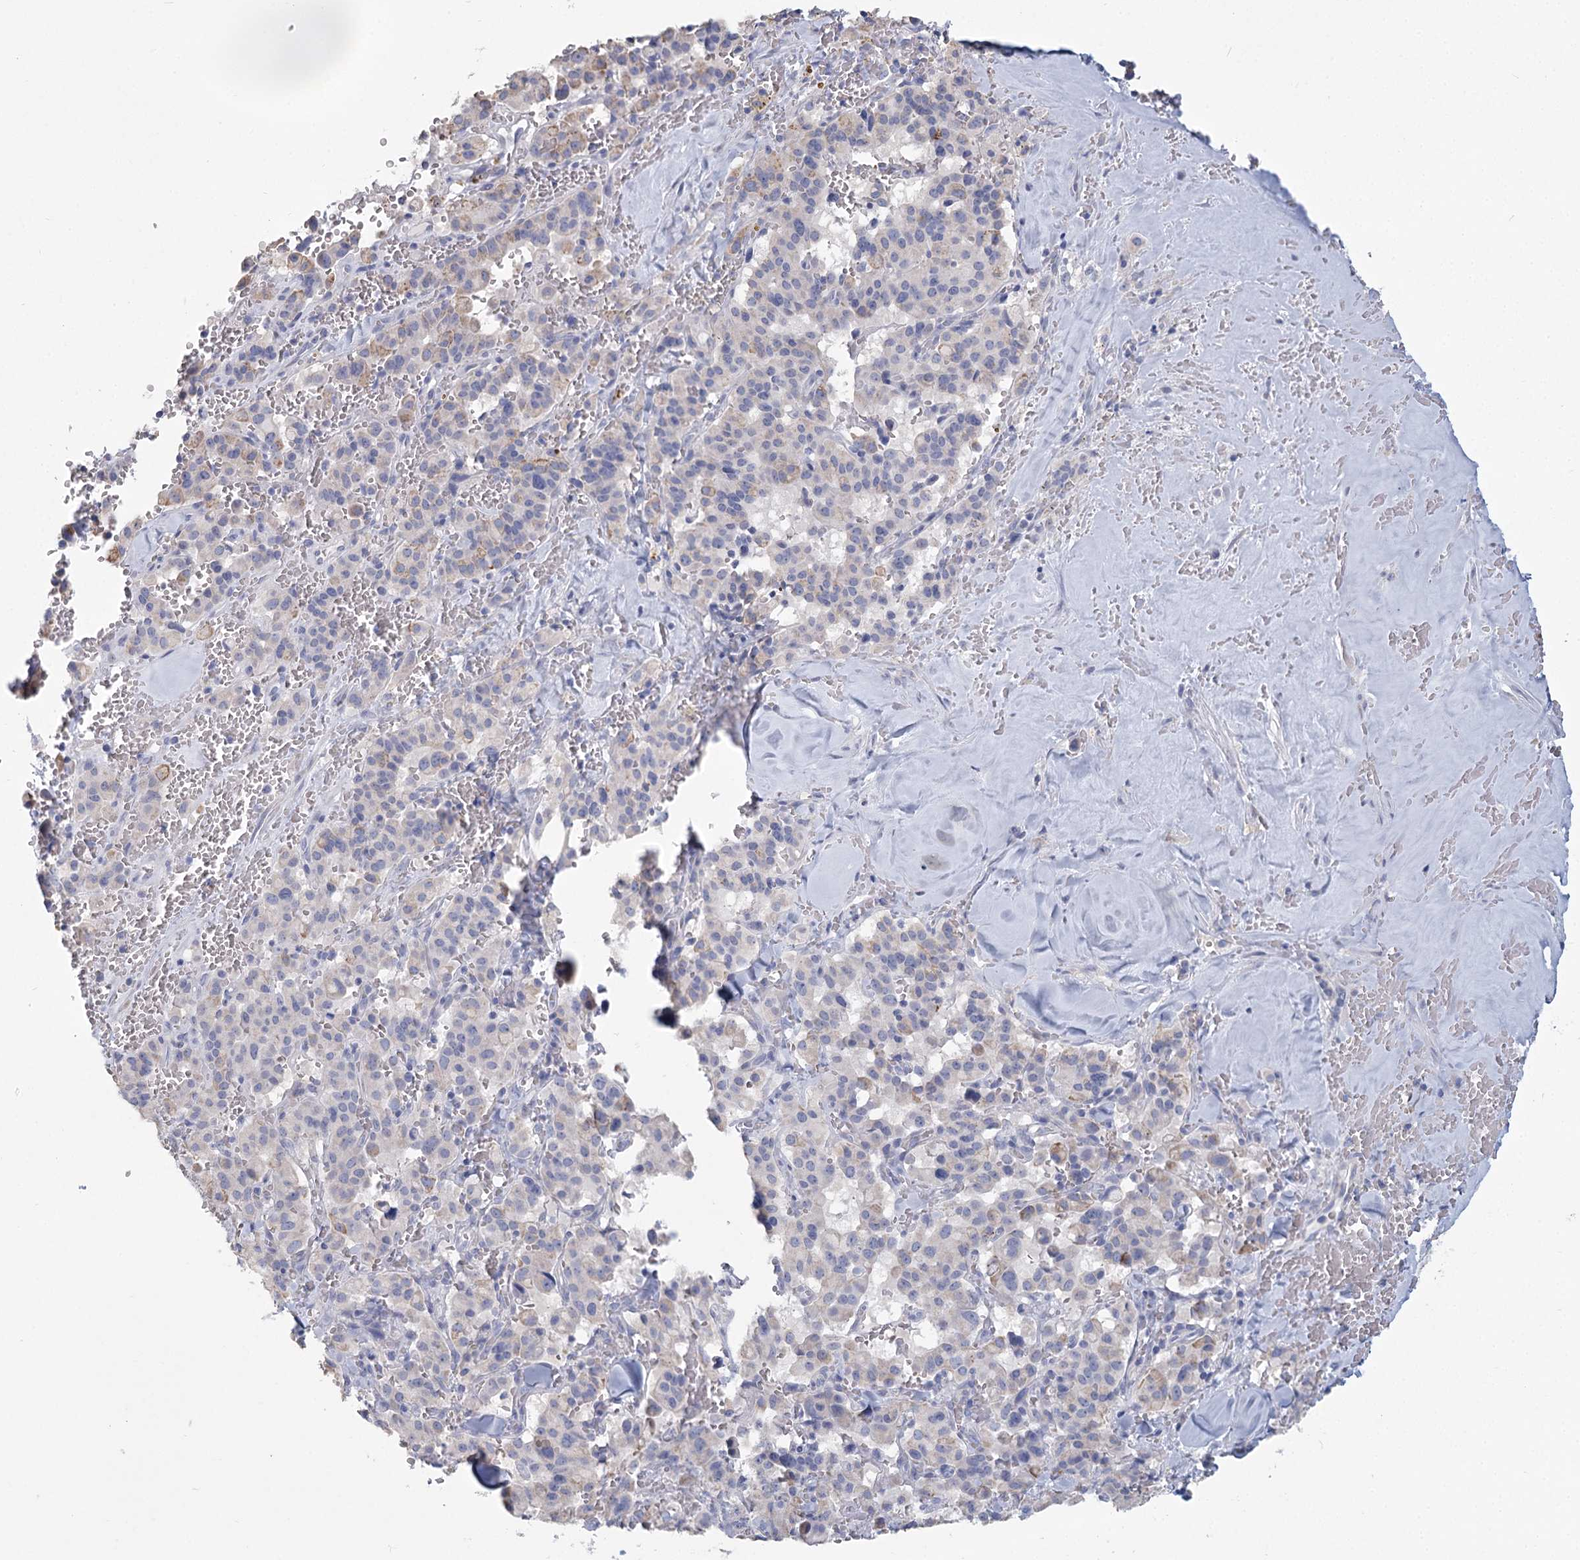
{"staining": {"intensity": "negative", "quantity": "none", "location": "none"}, "tissue": "pancreatic cancer", "cell_type": "Tumor cells", "image_type": "cancer", "snomed": [{"axis": "morphology", "description": "Adenocarcinoma, NOS"}, {"axis": "topography", "description": "Pancreas"}], "caption": "This is an immunohistochemistry histopathology image of human pancreatic cancer. There is no expression in tumor cells.", "gene": "CNTLN", "patient": {"sex": "male", "age": 65}}